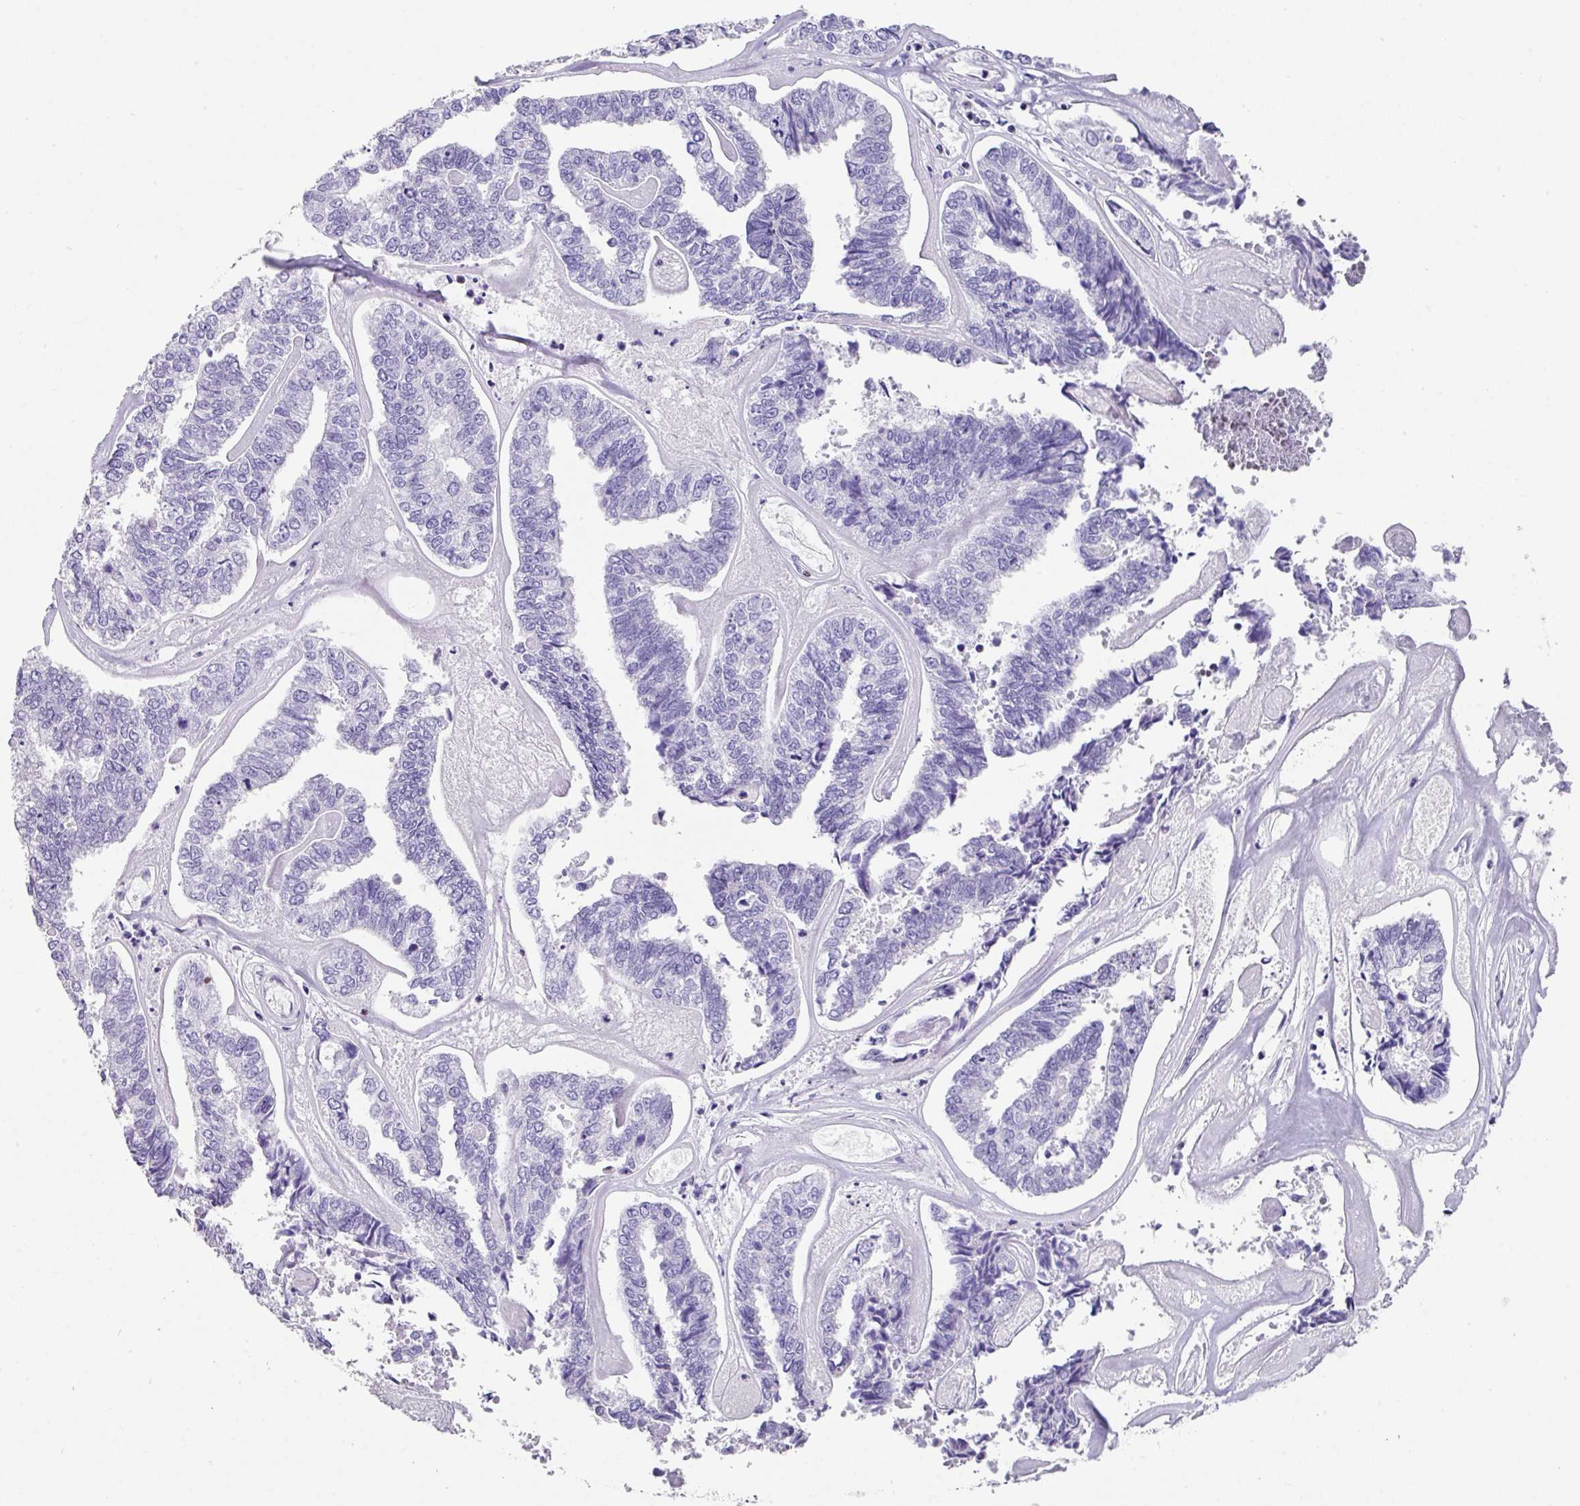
{"staining": {"intensity": "negative", "quantity": "none", "location": "none"}, "tissue": "endometrial cancer", "cell_type": "Tumor cells", "image_type": "cancer", "snomed": [{"axis": "morphology", "description": "Adenocarcinoma, NOS"}, {"axis": "topography", "description": "Endometrium"}], "caption": "Immunohistochemistry (IHC) histopathology image of neoplastic tissue: human endometrial cancer (adenocarcinoma) stained with DAB (3,3'-diaminobenzidine) exhibits no significant protein staining in tumor cells.", "gene": "TCF3", "patient": {"sex": "female", "age": 73}}